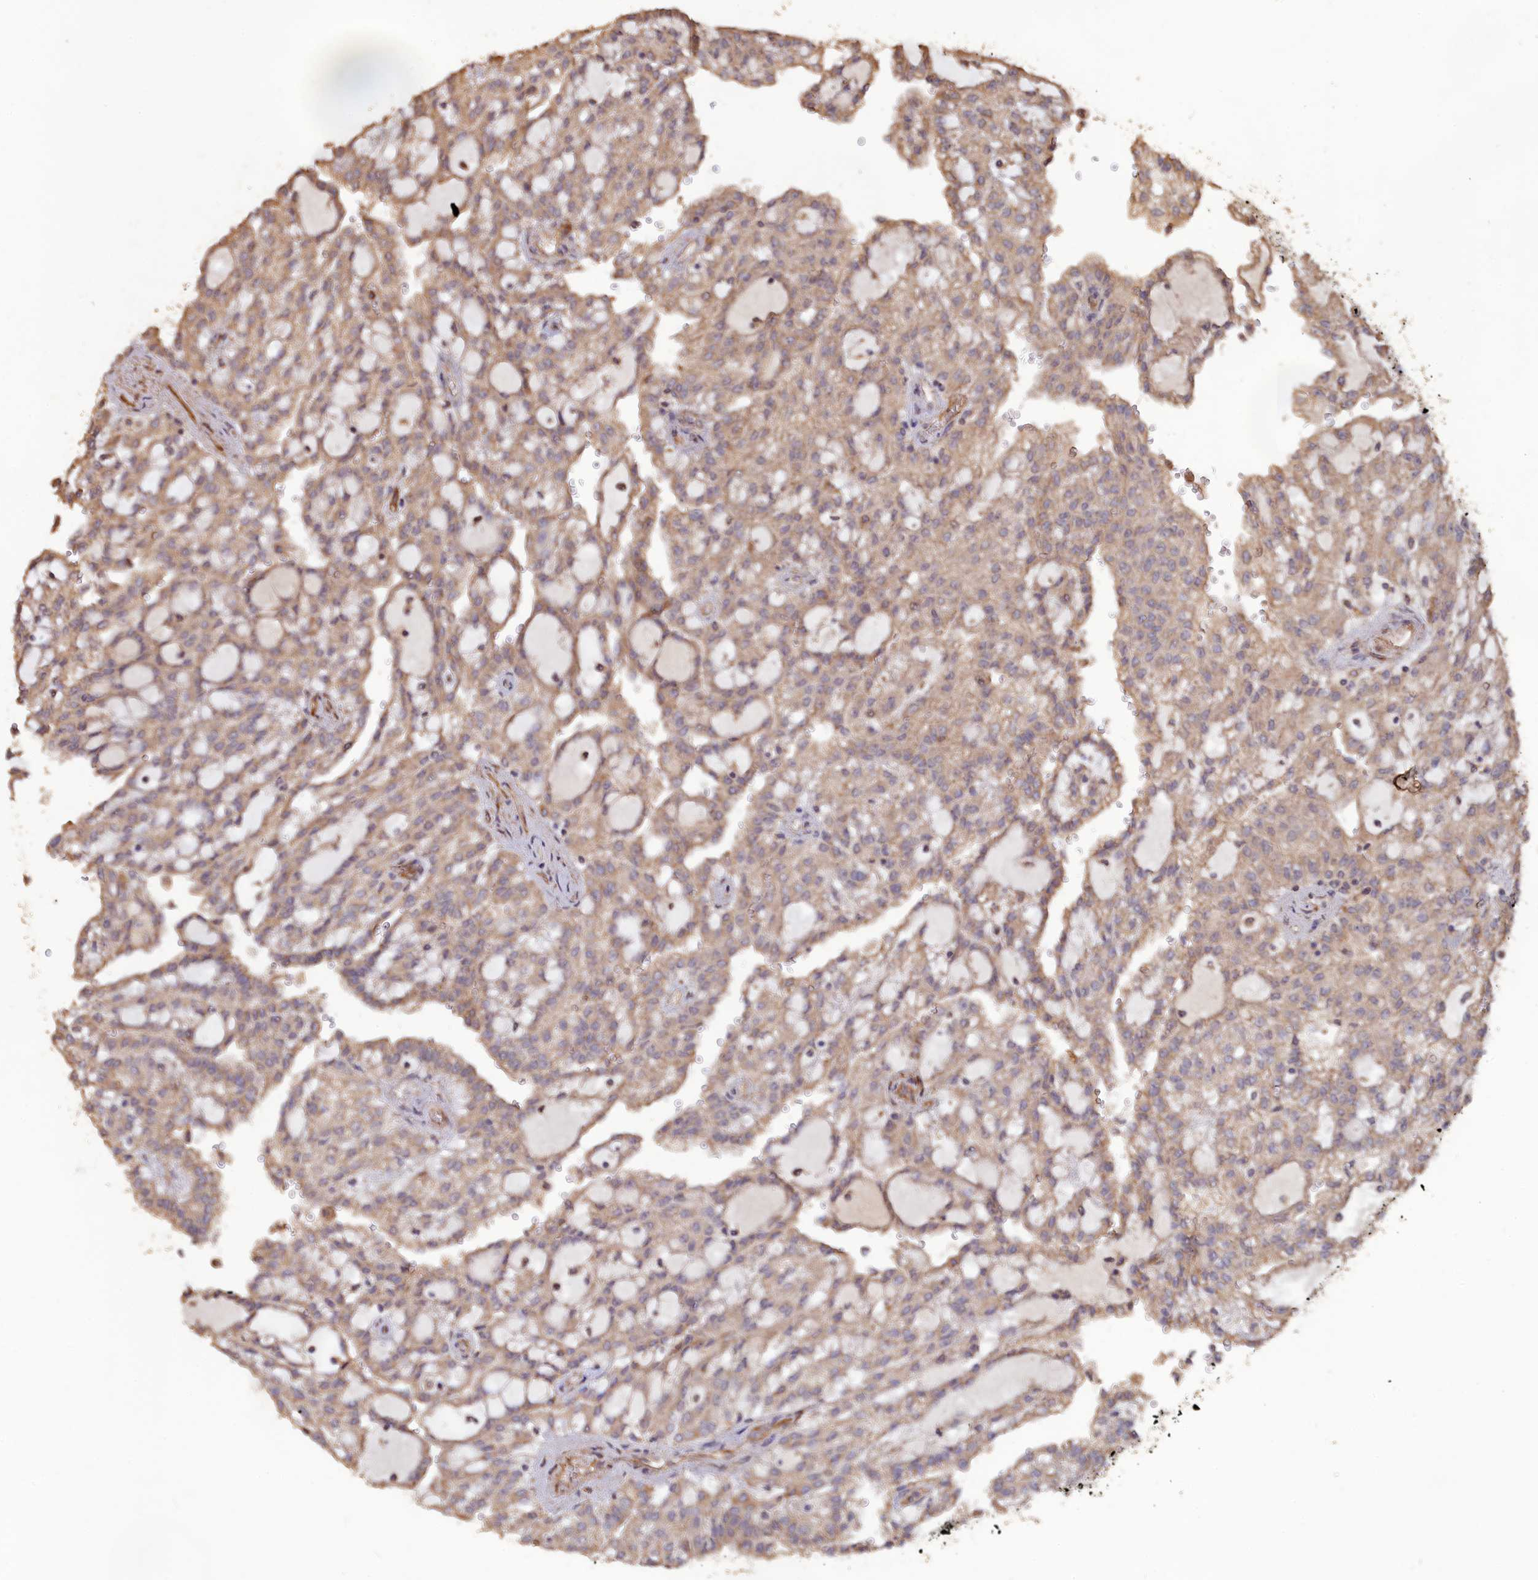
{"staining": {"intensity": "moderate", "quantity": "25%-75%", "location": "cytoplasmic/membranous"}, "tissue": "renal cancer", "cell_type": "Tumor cells", "image_type": "cancer", "snomed": [{"axis": "morphology", "description": "Adenocarcinoma, NOS"}, {"axis": "topography", "description": "Kidney"}], "caption": "Immunohistochemistry (IHC) (DAB) staining of human renal cancer shows moderate cytoplasmic/membranous protein expression in about 25%-75% of tumor cells. The staining was performed using DAB (3,3'-diaminobenzidine) to visualize the protein expression in brown, while the nuclei were stained in blue with hematoxylin (Magnification: 20x).", "gene": "LAYN", "patient": {"sex": "male", "age": 63}}